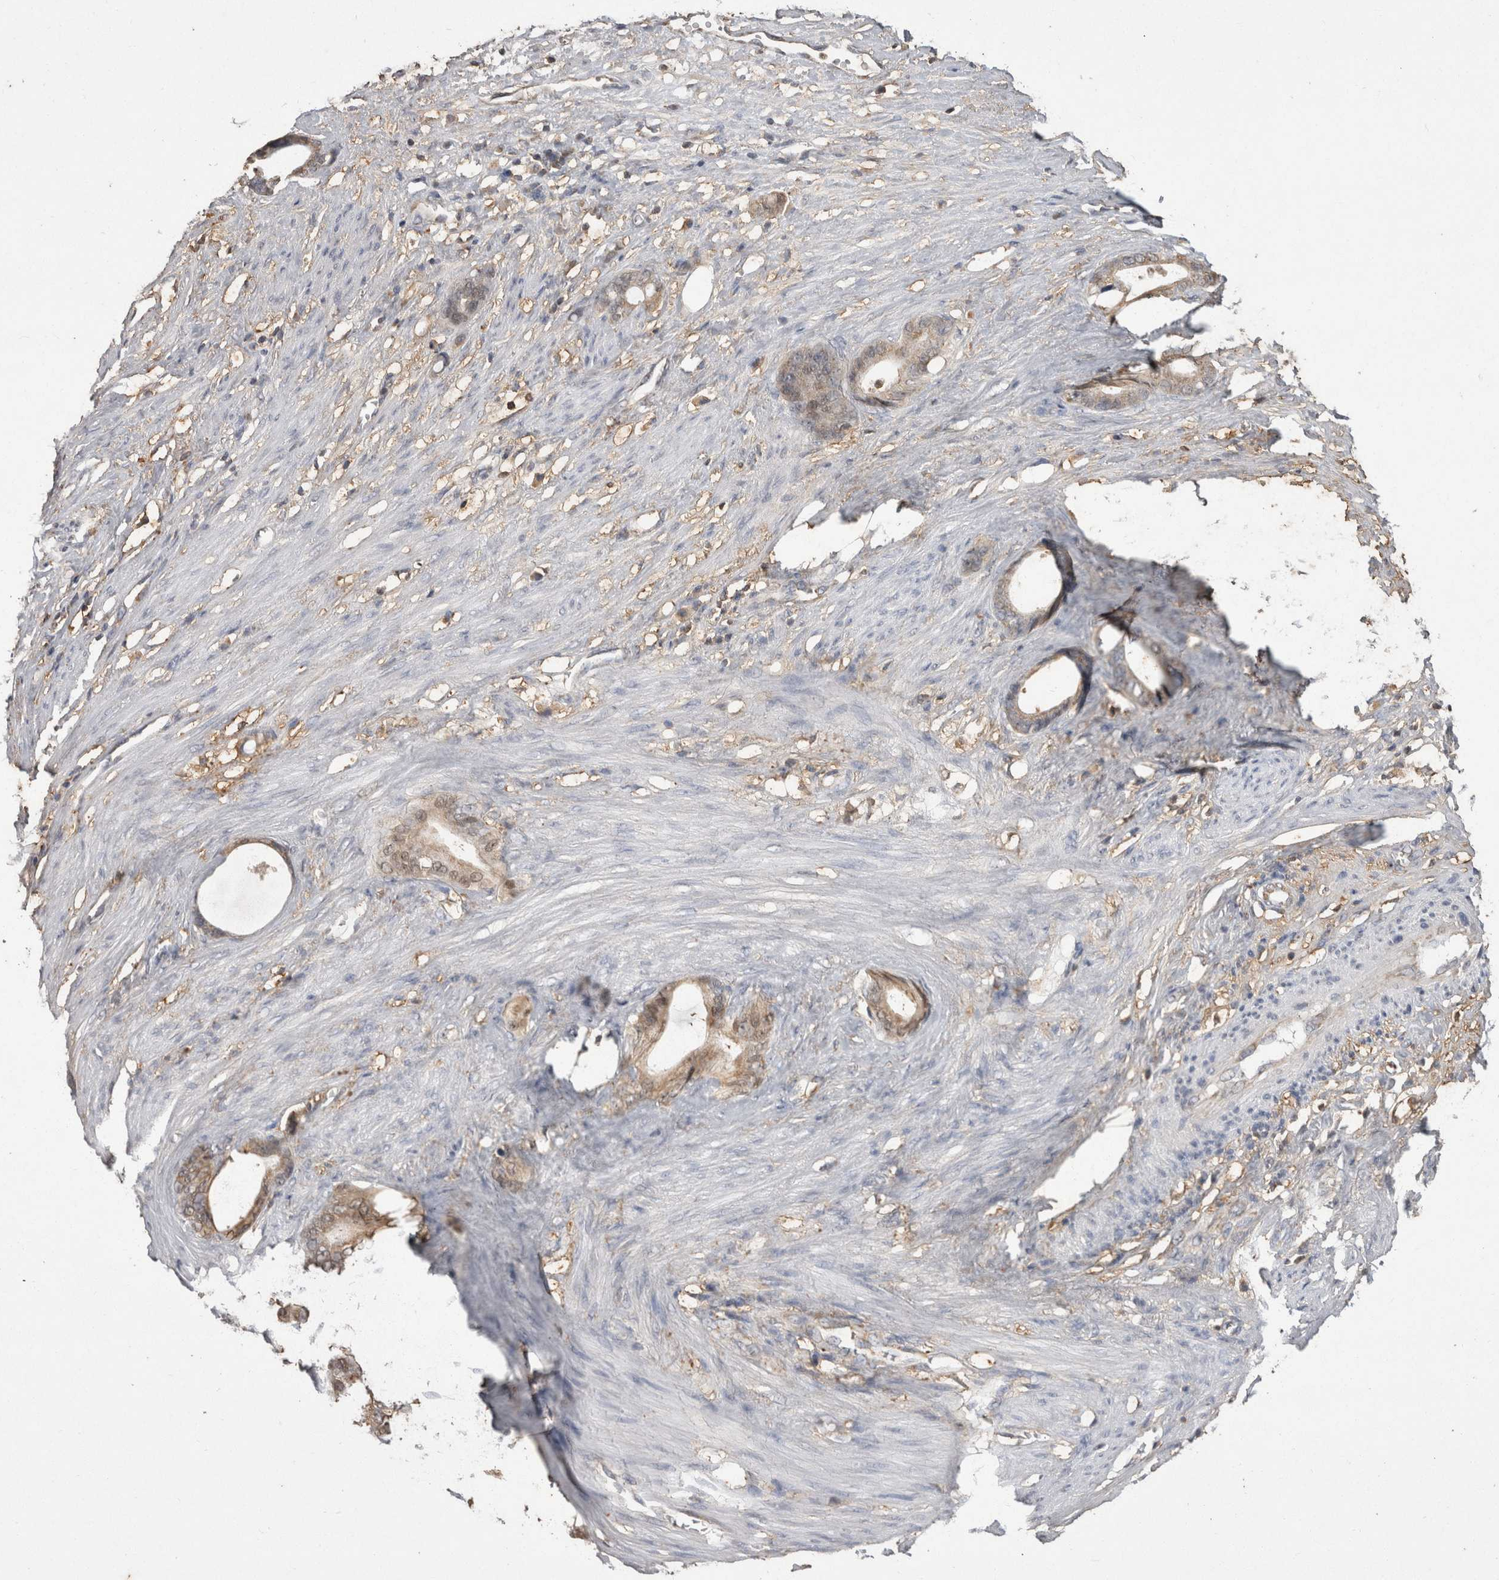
{"staining": {"intensity": "weak", "quantity": "<25%", "location": "cytoplasmic/membranous"}, "tissue": "stomach cancer", "cell_type": "Tumor cells", "image_type": "cancer", "snomed": [{"axis": "morphology", "description": "Adenocarcinoma, NOS"}, {"axis": "topography", "description": "Stomach"}], "caption": "A micrograph of stomach adenocarcinoma stained for a protein demonstrates no brown staining in tumor cells.", "gene": "PREP", "patient": {"sex": "female", "age": 75}}